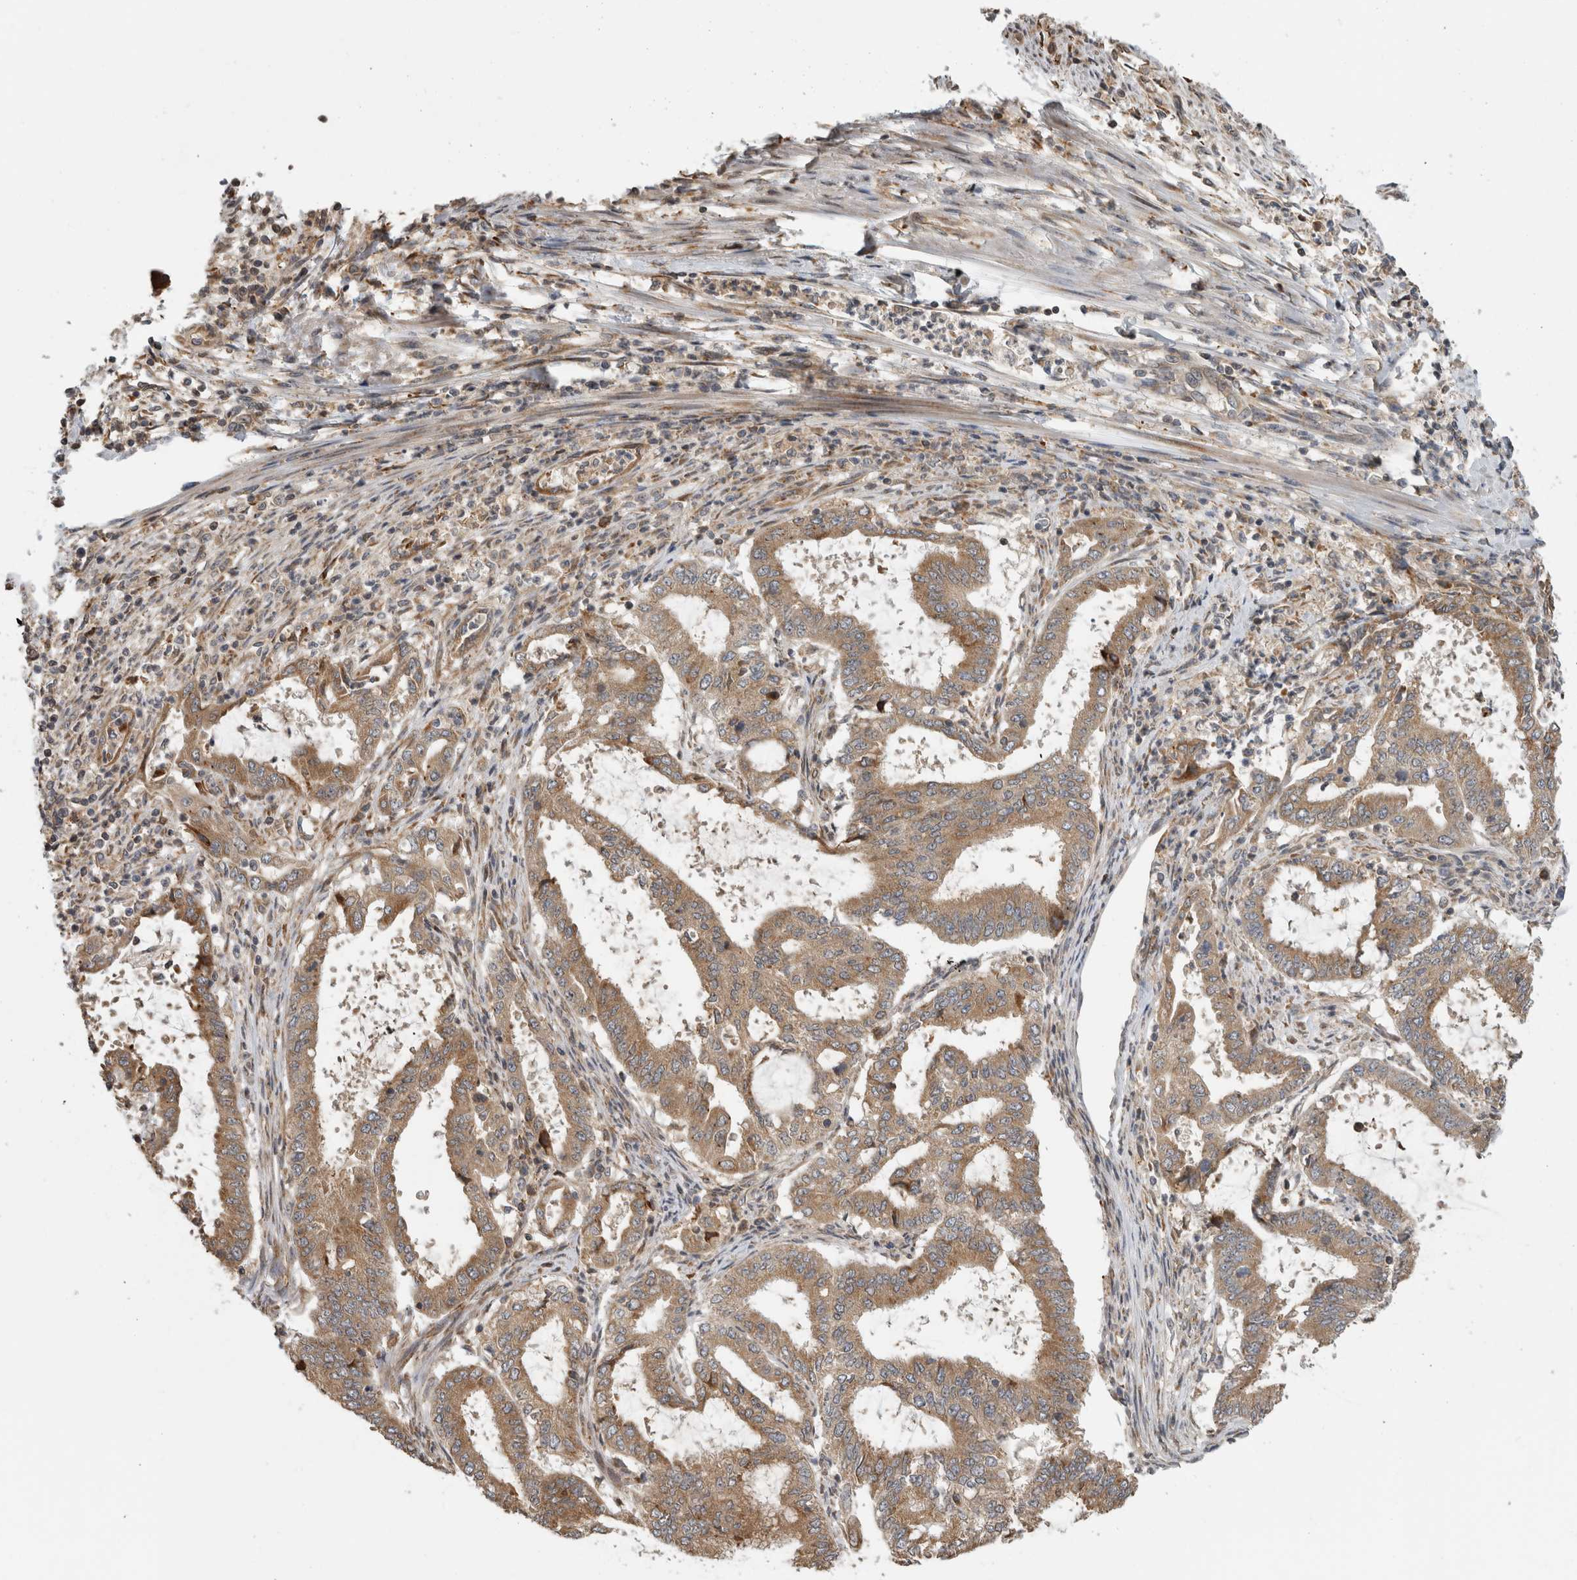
{"staining": {"intensity": "moderate", "quantity": ">75%", "location": "cytoplasmic/membranous"}, "tissue": "endometrial cancer", "cell_type": "Tumor cells", "image_type": "cancer", "snomed": [{"axis": "morphology", "description": "Adenocarcinoma, NOS"}, {"axis": "topography", "description": "Endometrium"}], "caption": "Immunohistochemistry (IHC) image of endometrial cancer (adenocarcinoma) stained for a protein (brown), which reveals medium levels of moderate cytoplasmic/membranous positivity in approximately >75% of tumor cells.", "gene": "PARP6", "patient": {"sex": "female", "age": 51}}